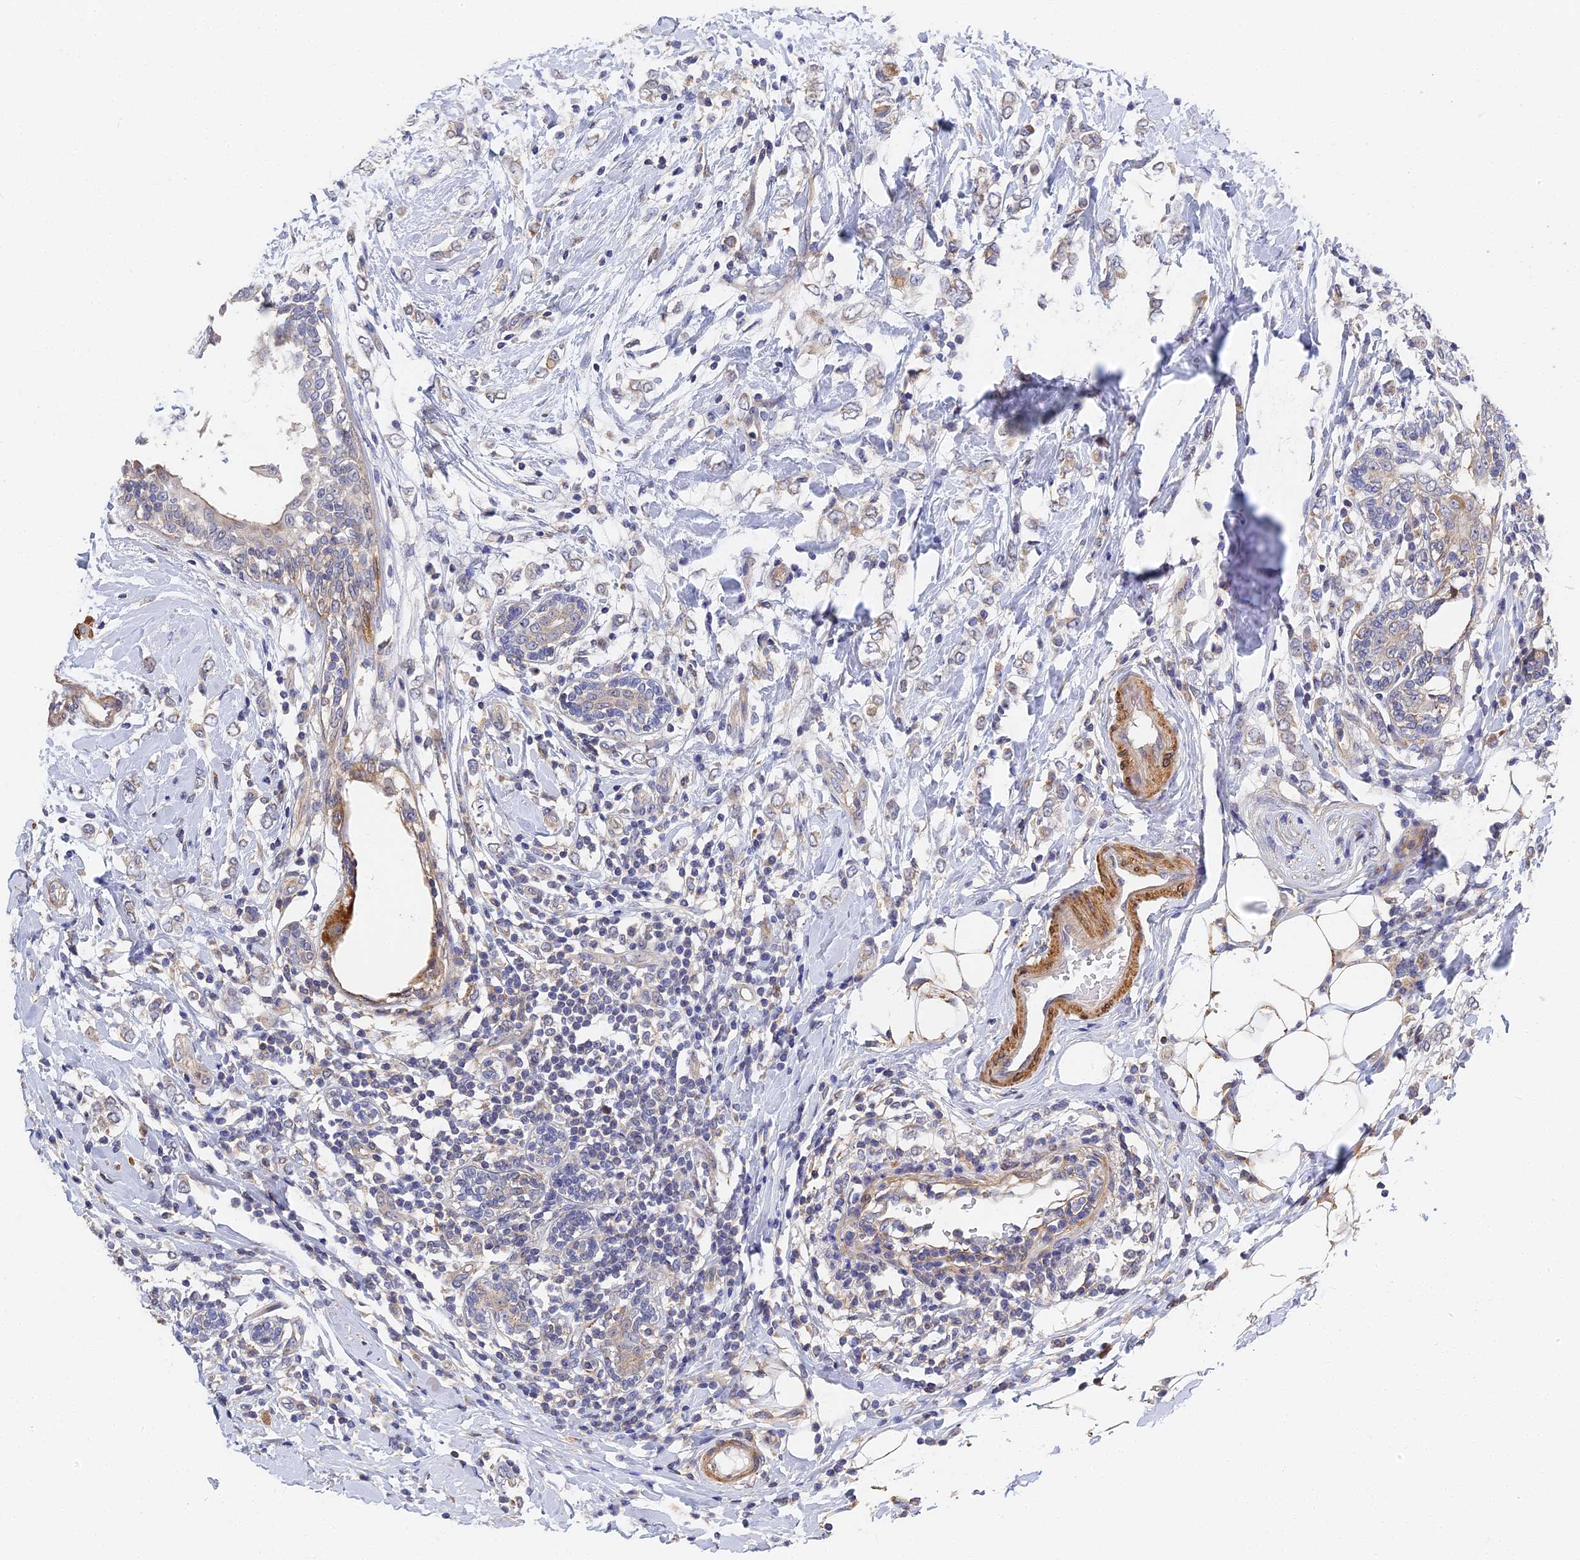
{"staining": {"intensity": "negative", "quantity": "none", "location": "none"}, "tissue": "breast cancer", "cell_type": "Tumor cells", "image_type": "cancer", "snomed": [{"axis": "morphology", "description": "Normal tissue, NOS"}, {"axis": "morphology", "description": "Lobular carcinoma"}, {"axis": "topography", "description": "Breast"}], "caption": "Immunohistochemical staining of human breast lobular carcinoma demonstrates no significant expression in tumor cells.", "gene": "CCDC113", "patient": {"sex": "female", "age": 47}}